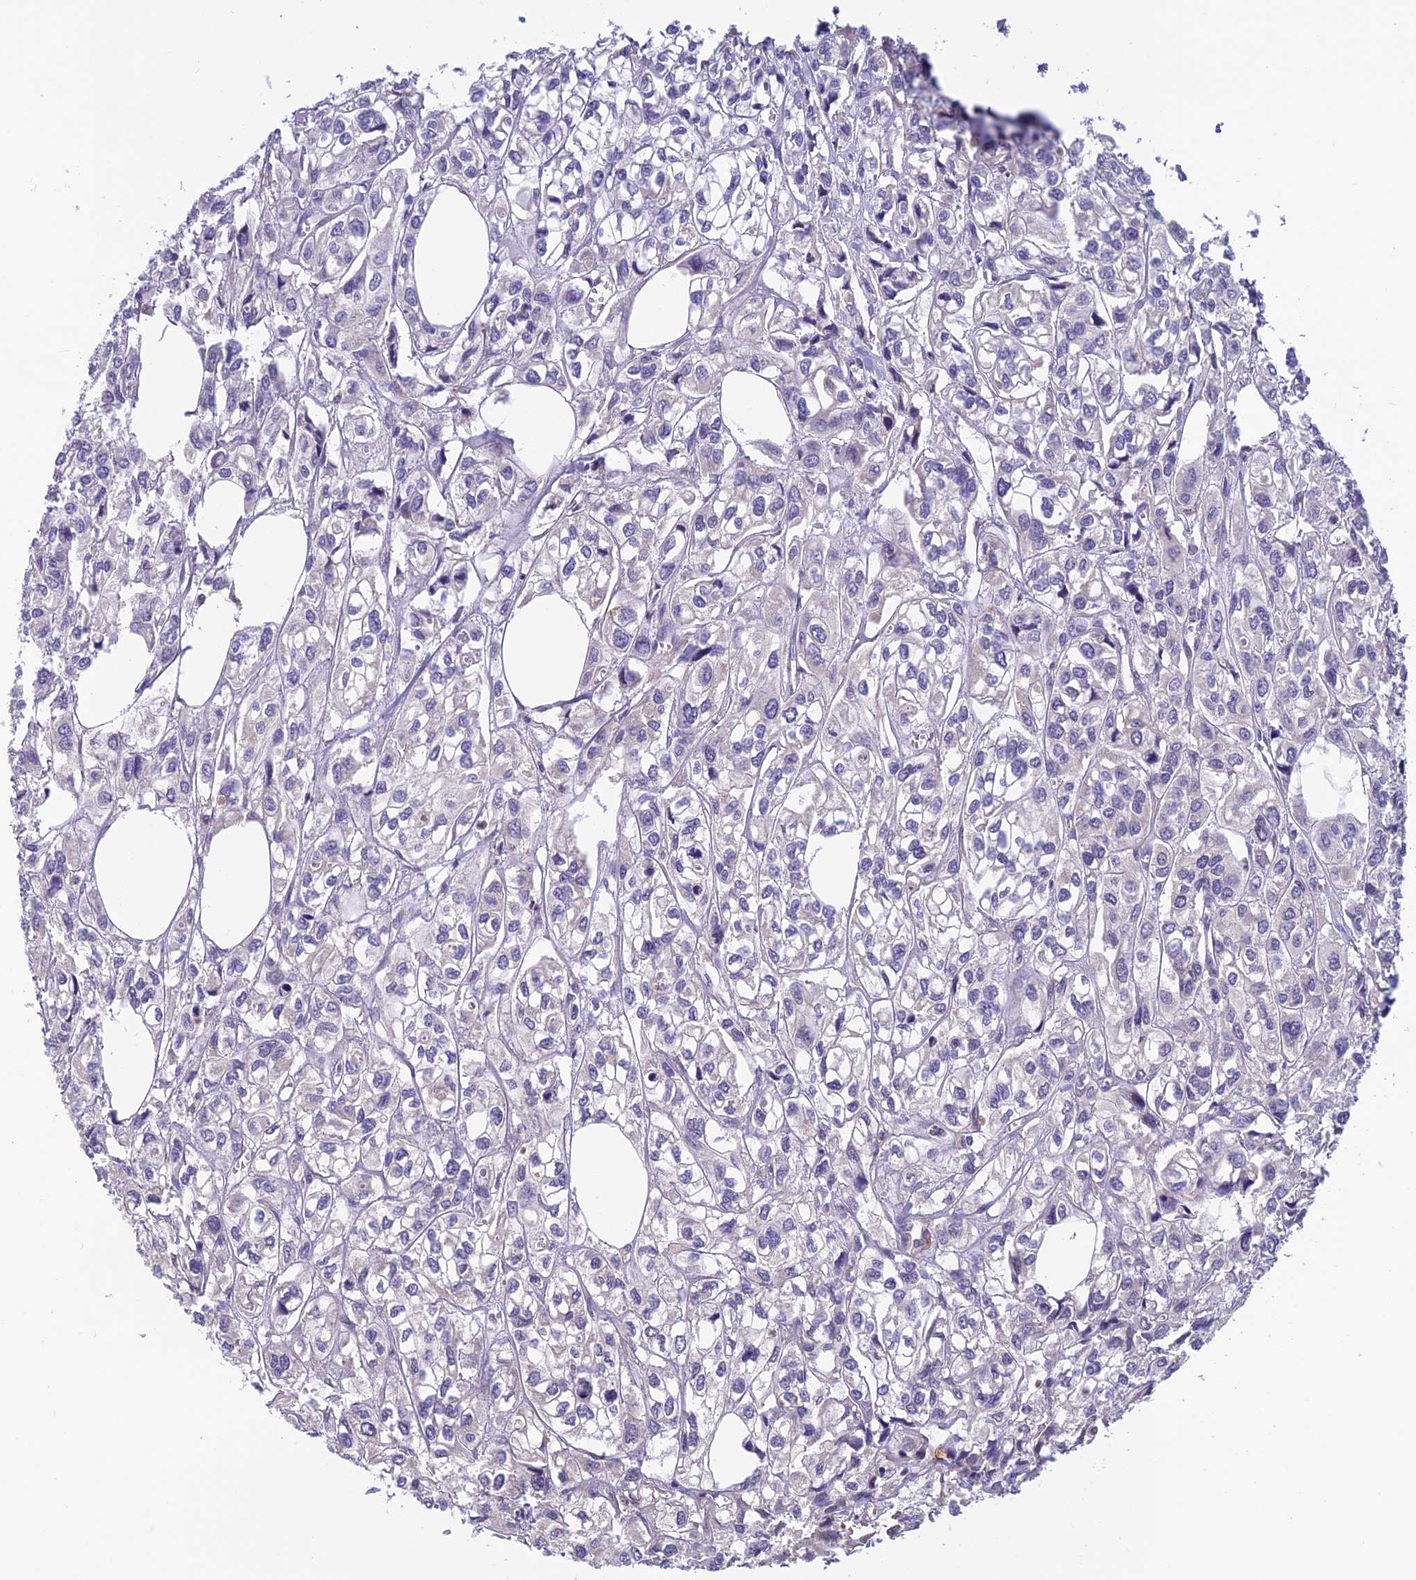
{"staining": {"intensity": "negative", "quantity": "none", "location": "none"}, "tissue": "urothelial cancer", "cell_type": "Tumor cells", "image_type": "cancer", "snomed": [{"axis": "morphology", "description": "Urothelial carcinoma, High grade"}, {"axis": "topography", "description": "Urinary bladder"}], "caption": "Tumor cells are negative for brown protein staining in urothelial cancer. (DAB IHC with hematoxylin counter stain).", "gene": "HECA", "patient": {"sex": "male", "age": 67}}